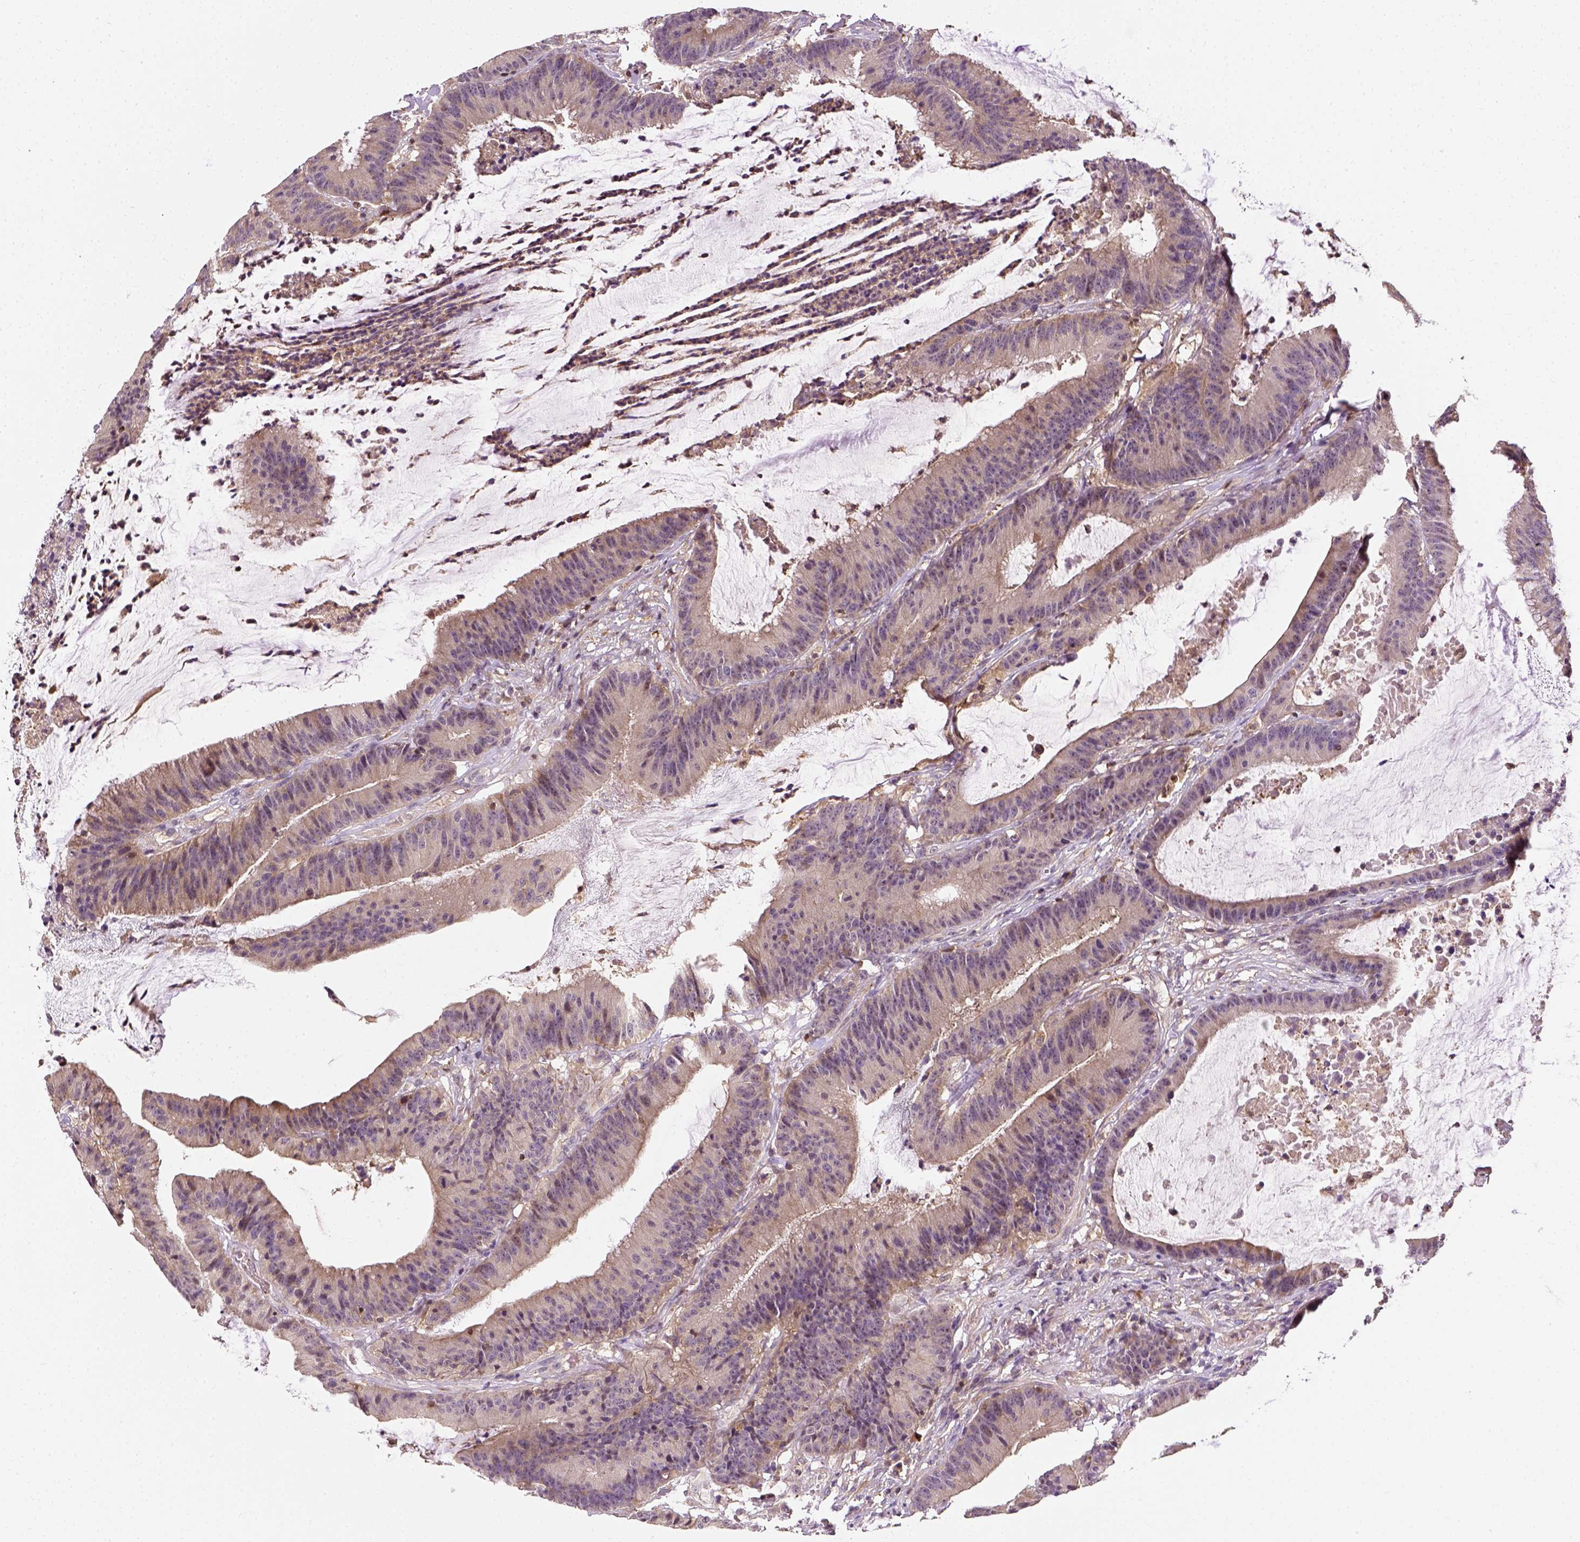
{"staining": {"intensity": "negative", "quantity": "none", "location": "none"}, "tissue": "colorectal cancer", "cell_type": "Tumor cells", "image_type": "cancer", "snomed": [{"axis": "morphology", "description": "Adenocarcinoma, NOS"}, {"axis": "topography", "description": "Colon"}], "caption": "An immunohistochemistry photomicrograph of colorectal cancer is shown. There is no staining in tumor cells of colorectal cancer. Brightfield microscopy of immunohistochemistry (IHC) stained with DAB (brown) and hematoxylin (blue), captured at high magnification.", "gene": "MATK", "patient": {"sex": "female", "age": 78}}